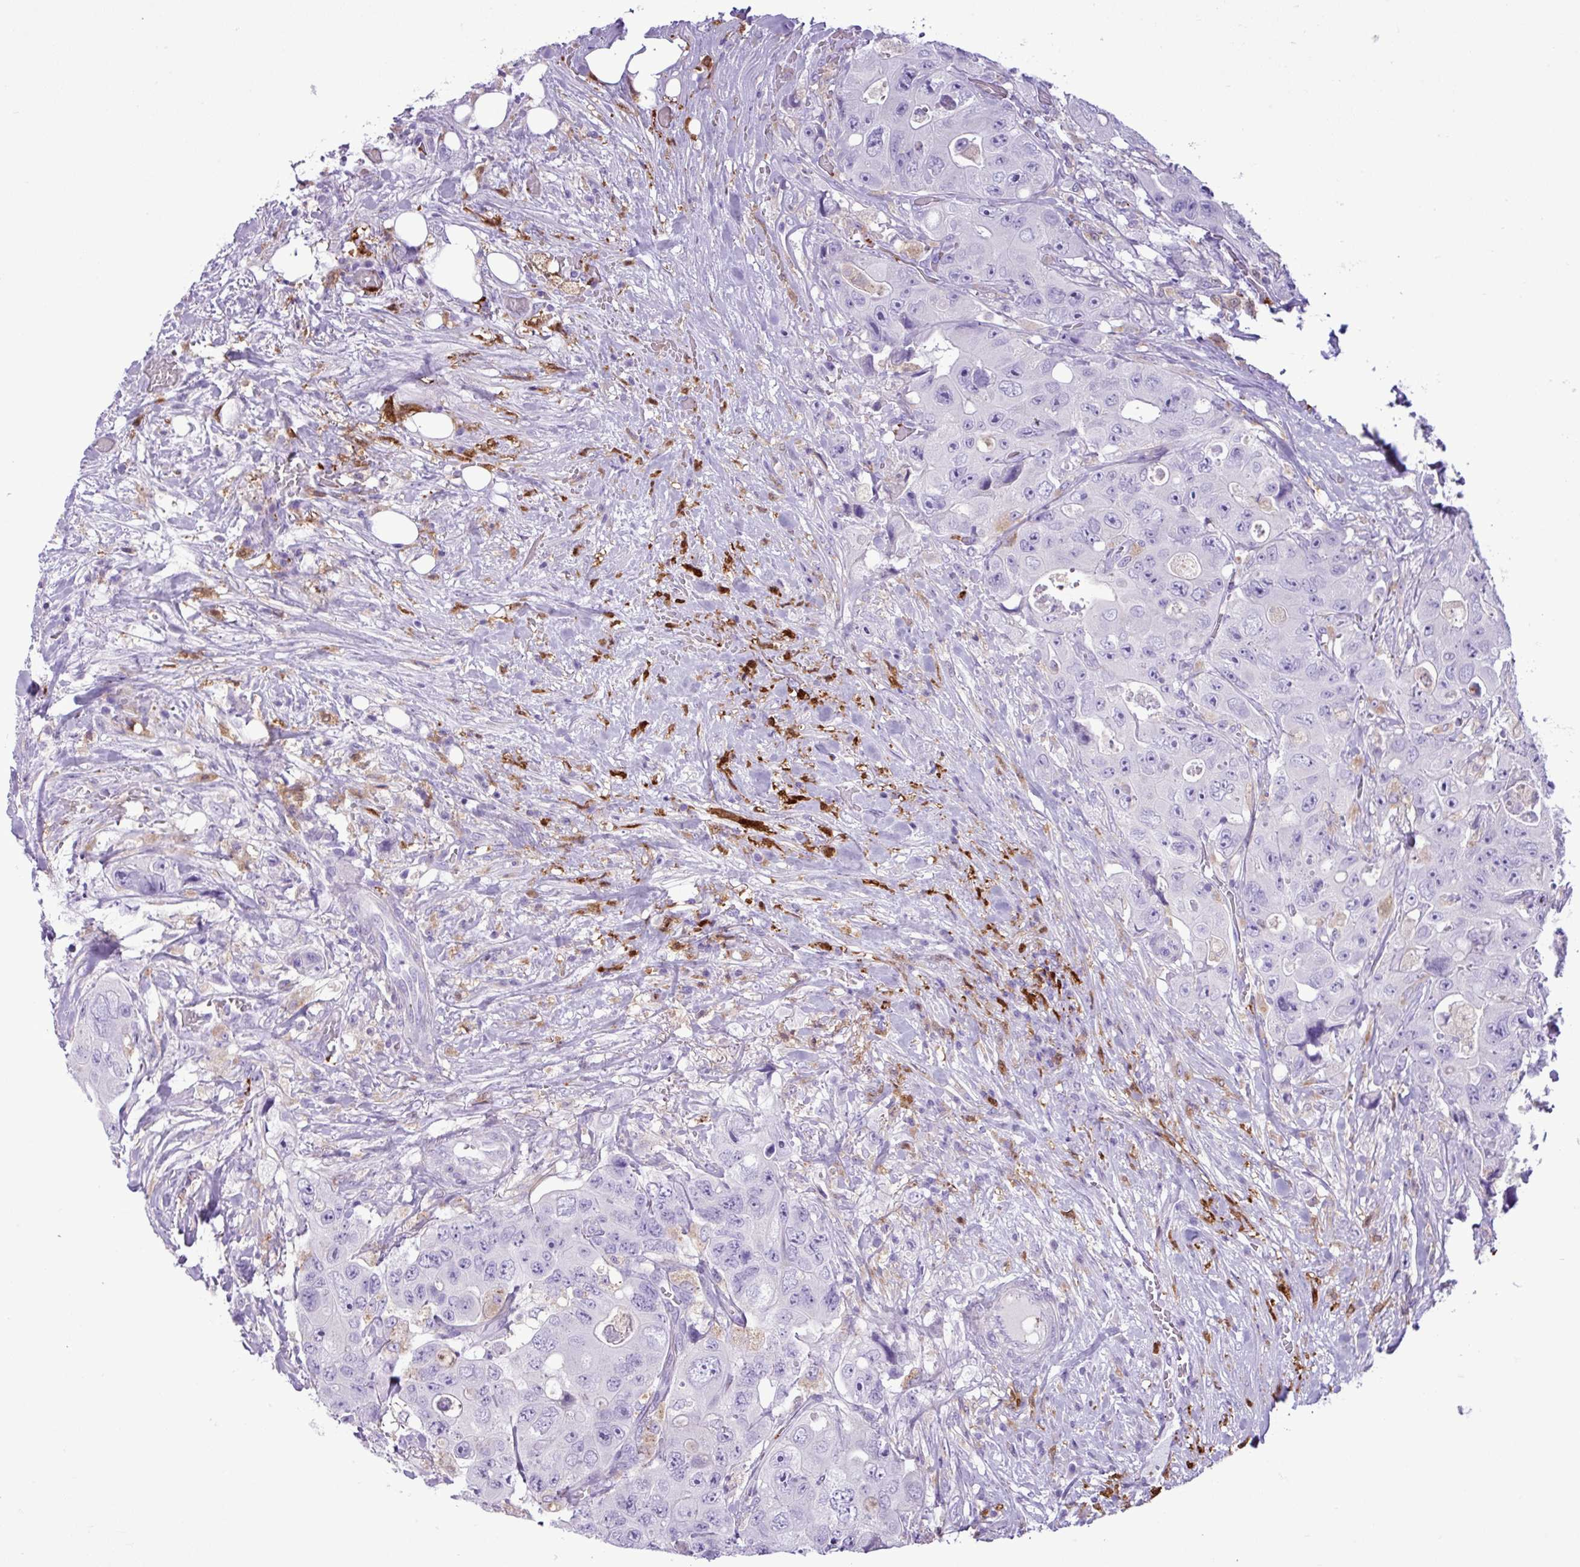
{"staining": {"intensity": "negative", "quantity": "none", "location": "none"}, "tissue": "colorectal cancer", "cell_type": "Tumor cells", "image_type": "cancer", "snomed": [{"axis": "morphology", "description": "Adenocarcinoma, NOS"}, {"axis": "topography", "description": "Colon"}], "caption": "High magnification brightfield microscopy of colorectal cancer (adenocarcinoma) stained with DAB (brown) and counterstained with hematoxylin (blue): tumor cells show no significant expression.", "gene": "TMEM200C", "patient": {"sex": "female", "age": 46}}